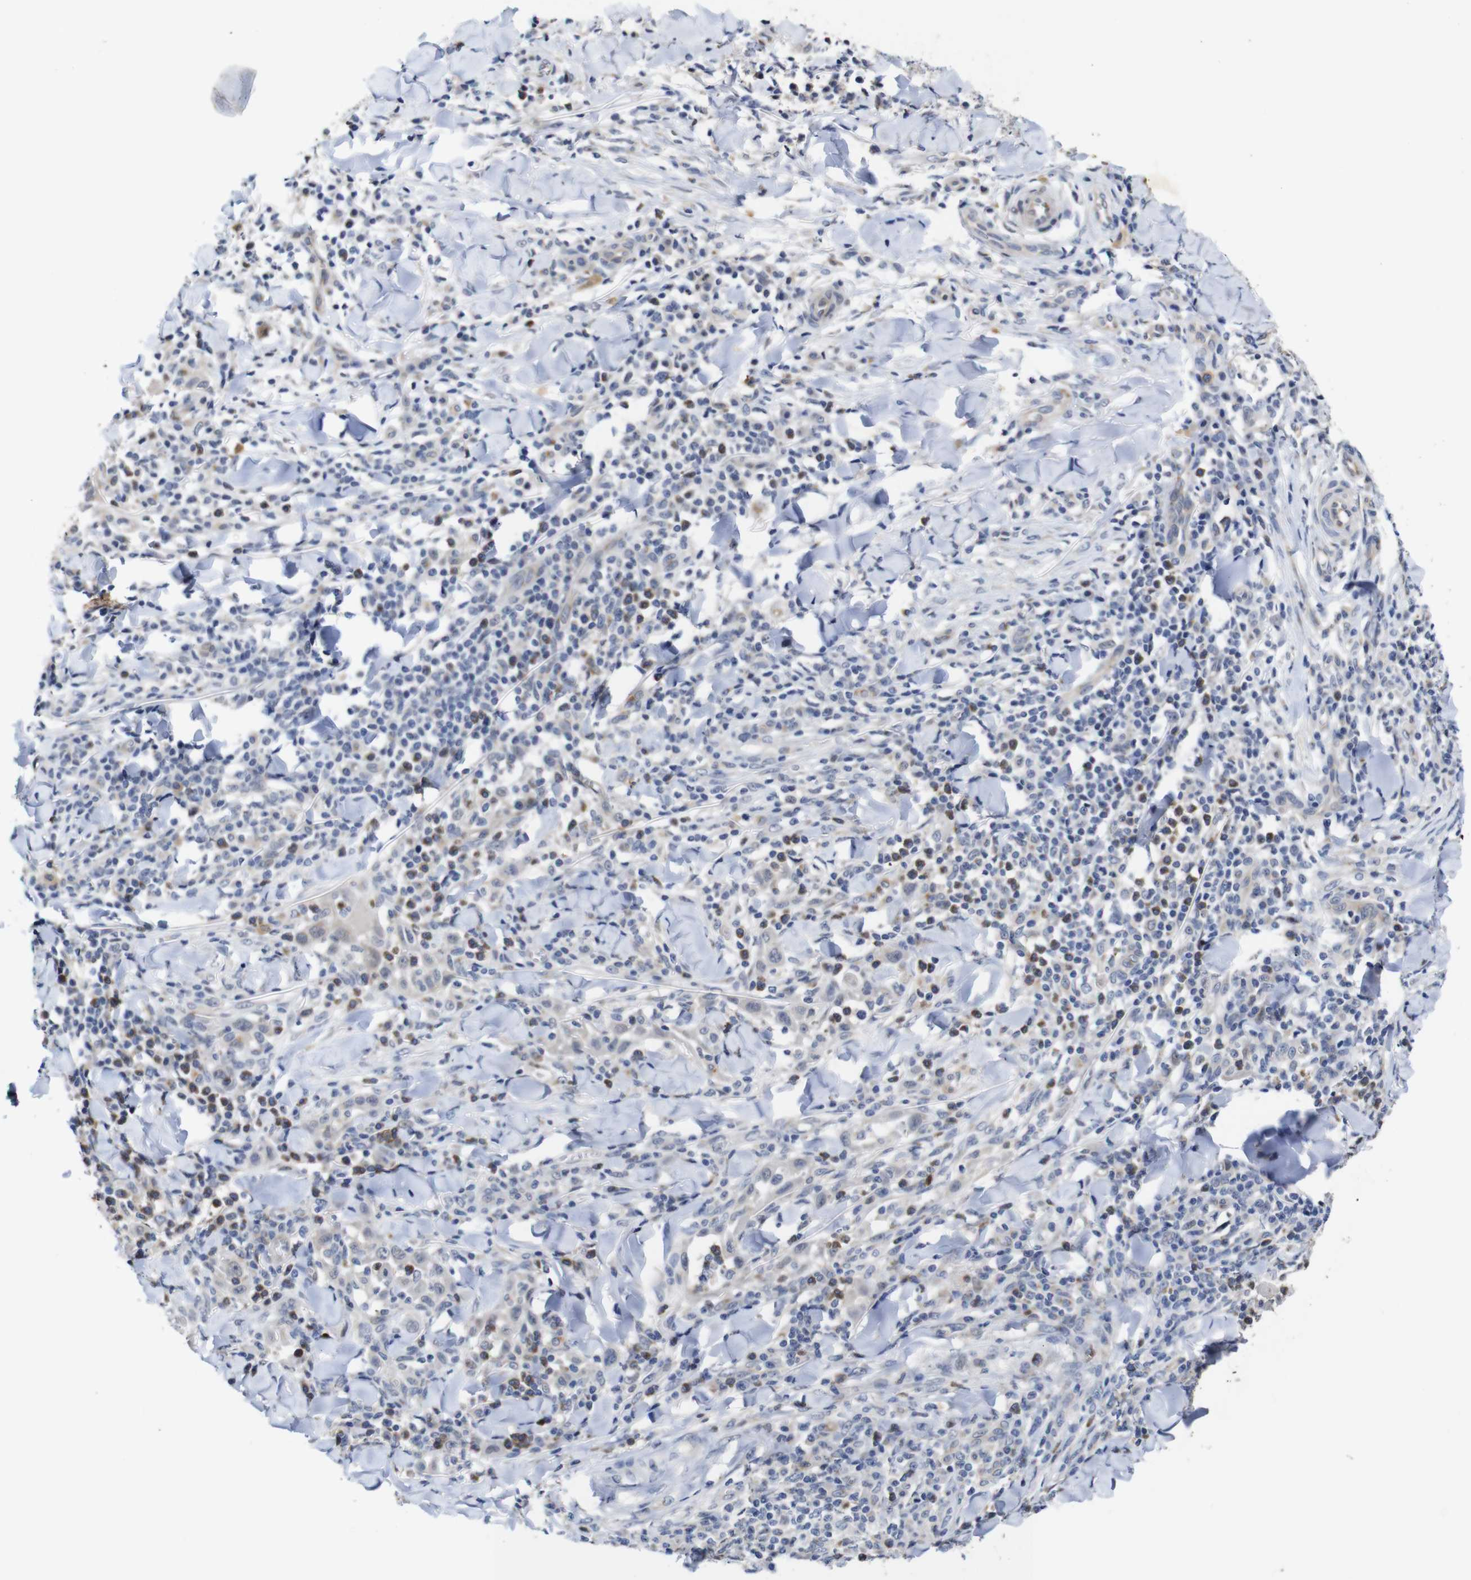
{"staining": {"intensity": "negative", "quantity": "none", "location": "none"}, "tissue": "skin cancer", "cell_type": "Tumor cells", "image_type": "cancer", "snomed": [{"axis": "morphology", "description": "Squamous cell carcinoma, NOS"}, {"axis": "topography", "description": "Skin"}], "caption": "DAB (3,3'-diaminobenzidine) immunohistochemical staining of squamous cell carcinoma (skin) reveals no significant expression in tumor cells.", "gene": "FURIN", "patient": {"sex": "male", "age": 24}}